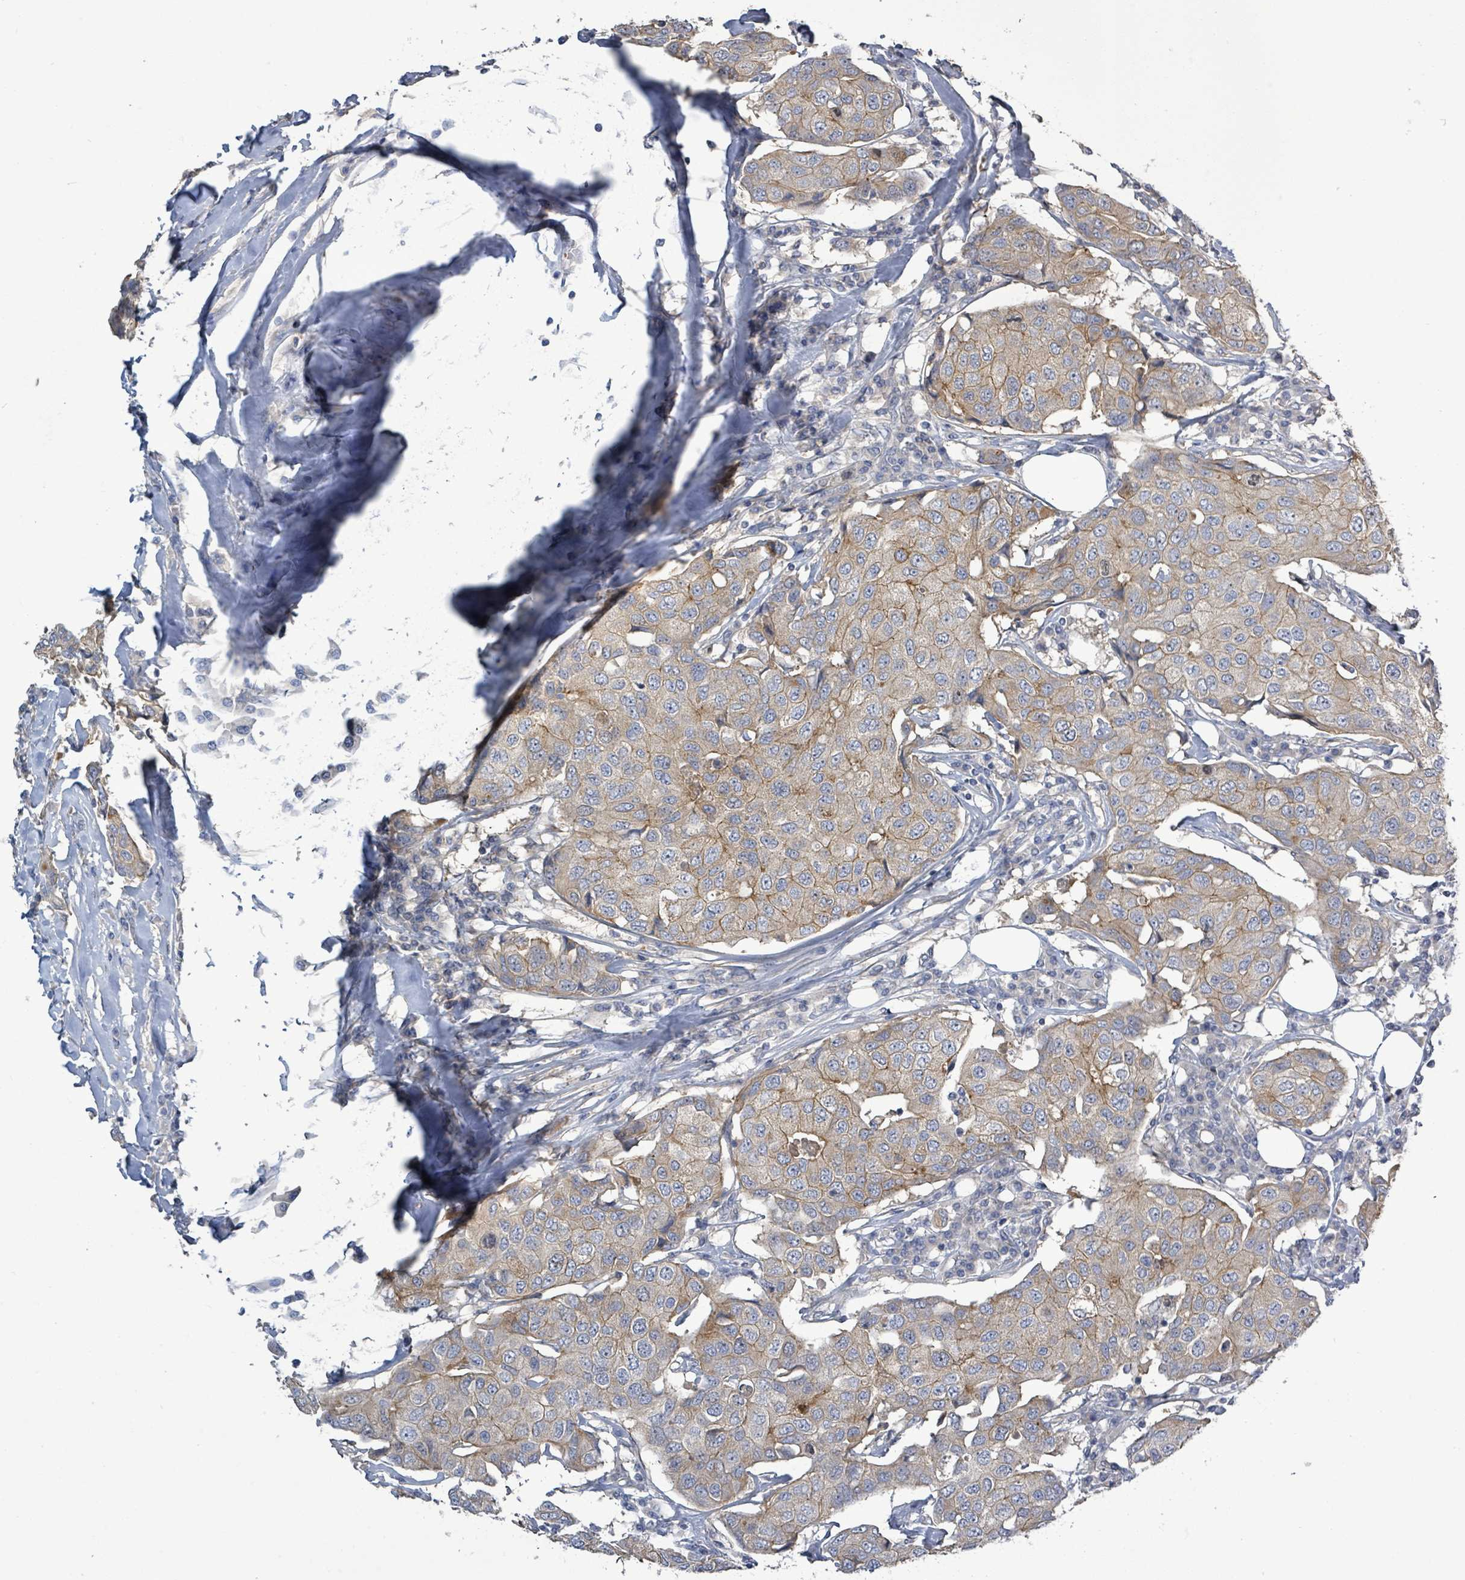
{"staining": {"intensity": "moderate", "quantity": "<25%", "location": "cytoplasmic/membranous"}, "tissue": "breast cancer", "cell_type": "Tumor cells", "image_type": "cancer", "snomed": [{"axis": "morphology", "description": "Duct carcinoma"}, {"axis": "topography", "description": "Breast"}], "caption": "This is a photomicrograph of immunohistochemistry staining of infiltrating ductal carcinoma (breast), which shows moderate positivity in the cytoplasmic/membranous of tumor cells.", "gene": "KRAS", "patient": {"sex": "female", "age": 80}}